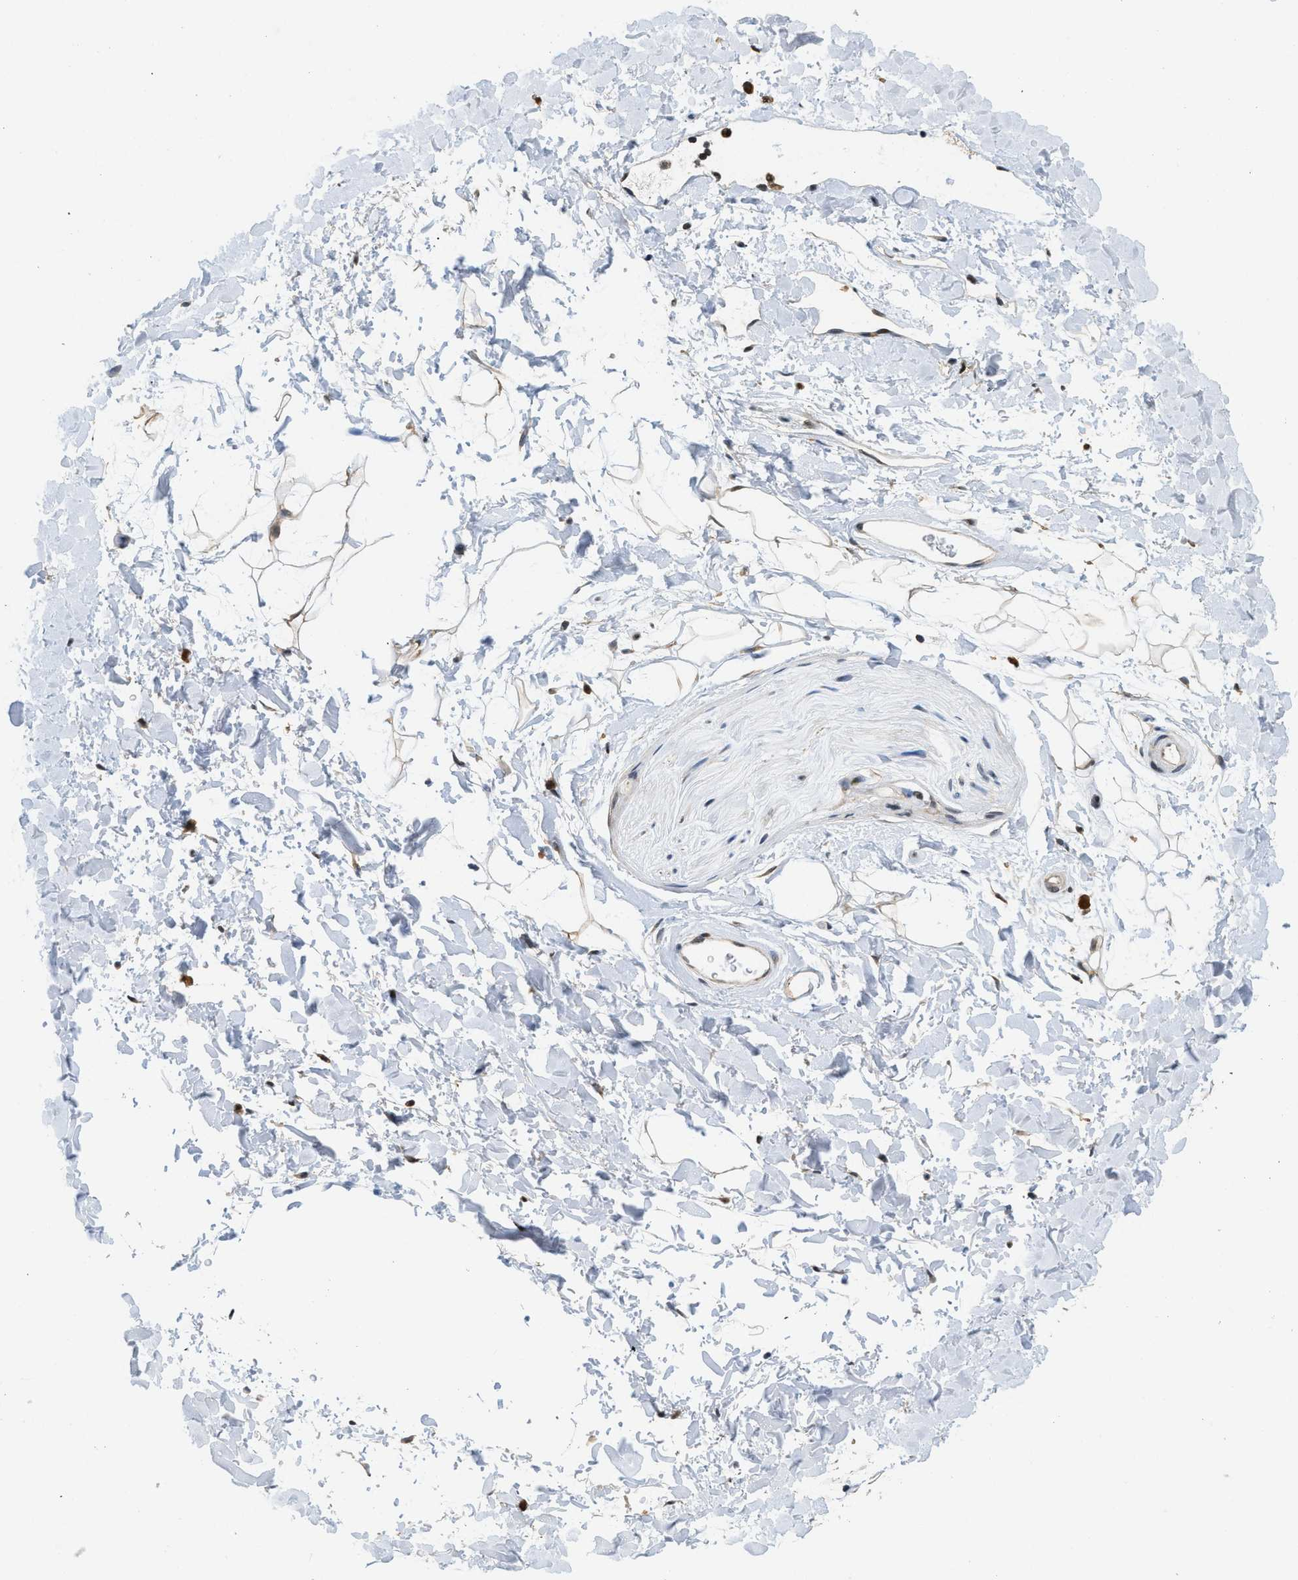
{"staining": {"intensity": "moderate", "quantity": ">75%", "location": "cytoplasmic/membranous,nuclear"}, "tissue": "adipose tissue", "cell_type": "Adipocytes", "image_type": "normal", "snomed": [{"axis": "morphology", "description": "Normal tissue, NOS"}, {"axis": "topography", "description": "Soft tissue"}], "caption": "About >75% of adipocytes in unremarkable adipose tissue display moderate cytoplasmic/membranous,nuclear protein staining as visualized by brown immunohistochemical staining.", "gene": "ATF7IP", "patient": {"sex": "male", "age": 72}}